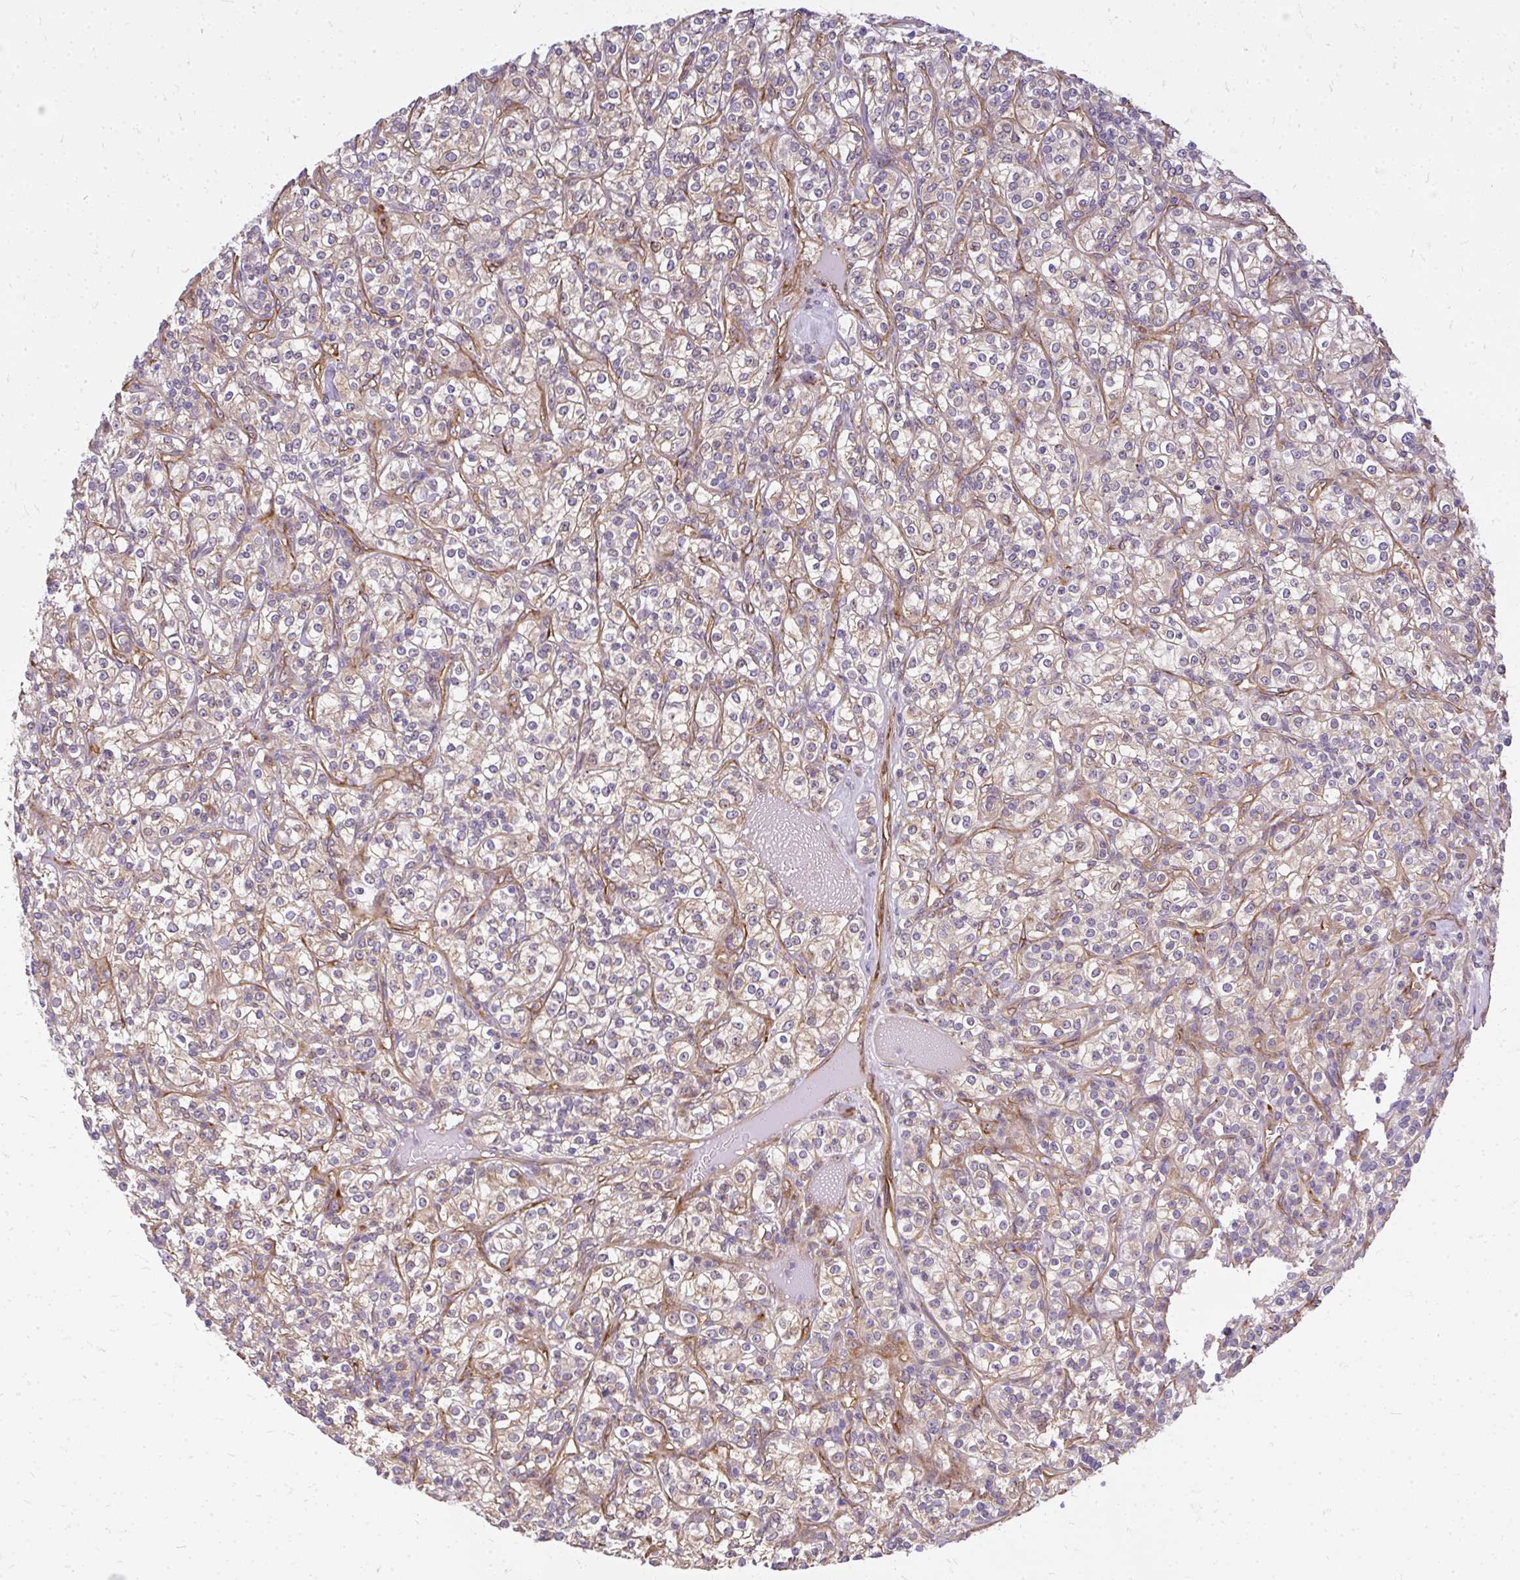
{"staining": {"intensity": "weak", "quantity": "25%-75%", "location": "cytoplasmic/membranous"}, "tissue": "renal cancer", "cell_type": "Tumor cells", "image_type": "cancer", "snomed": [{"axis": "morphology", "description": "Adenocarcinoma, NOS"}, {"axis": "topography", "description": "Kidney"}], "caption": "Immunohistochemical staining of renal cancer (adenocarcinoma) displays low levels of weak cytoplasmic/membranous positivity in about 25%-75% of tumor cells. (Stains: DAB in brown, nuclei in blue, Microscopy: brightfield microscopy at high magnification).", "gene": "RSKR", "patient": {"sex": "male", "age": 77}}